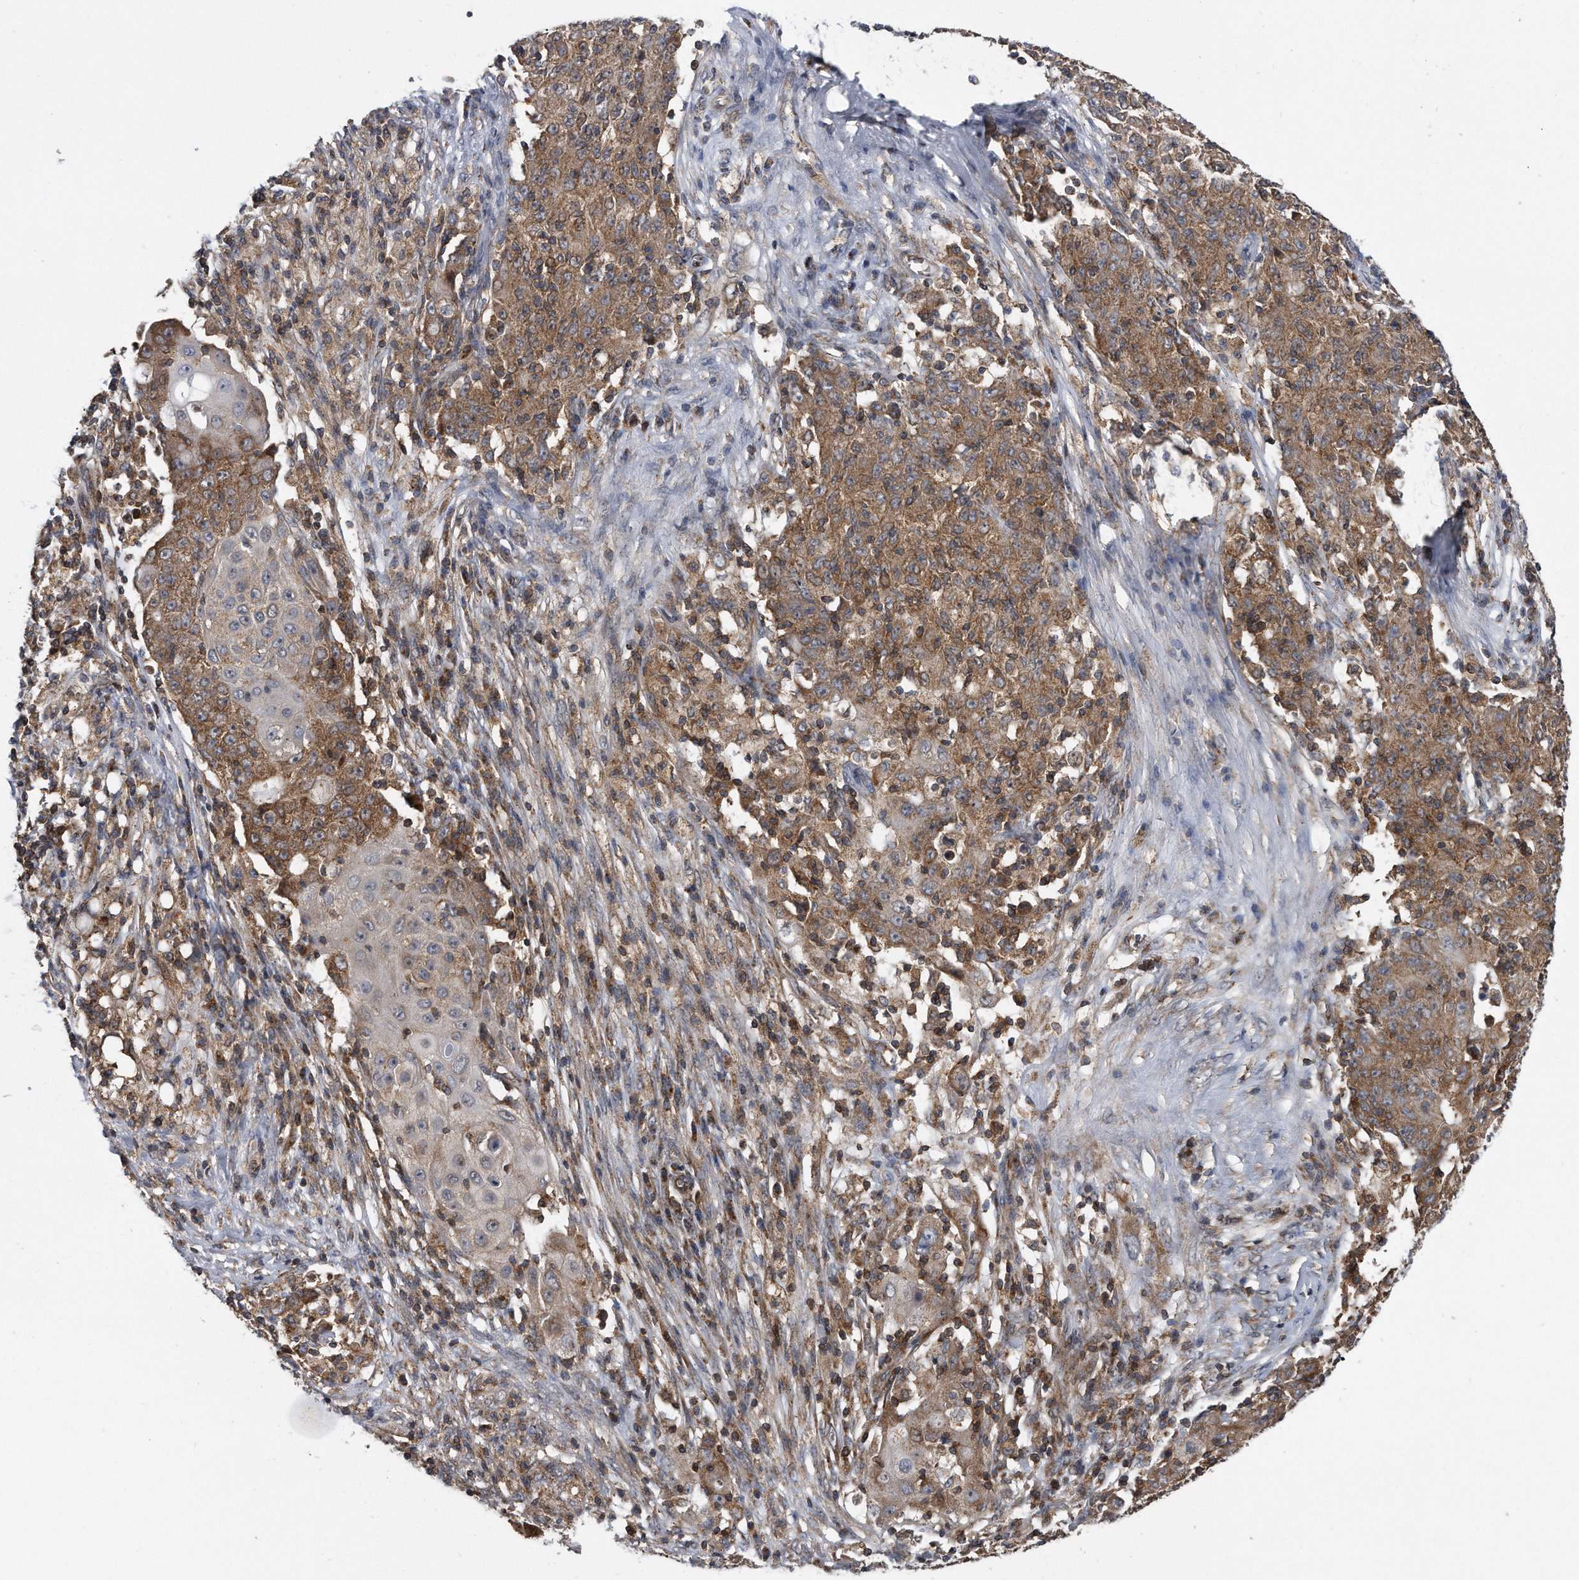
{"staining": {"intensity": "moderate", "quantity": ">75%", "location": "cytoplasmic/membranous"}, "tissue": "ovarian cancer", "cell_type": "Tumor cells", "image_type": "cancer", "snomed": [{"axis": "morphology", "description": "Carcinoma, endometroid"}, {"axis": "topography", "description": "Ovary"}], "caption": "The histopathology image reveals staining of ovarian cancer, revealing moderate cytoplasmic/membranous protein expression (brown color) within tumor cells.", "gene": "ALPK2", "patient": {"sex": "female", "age": 42}}